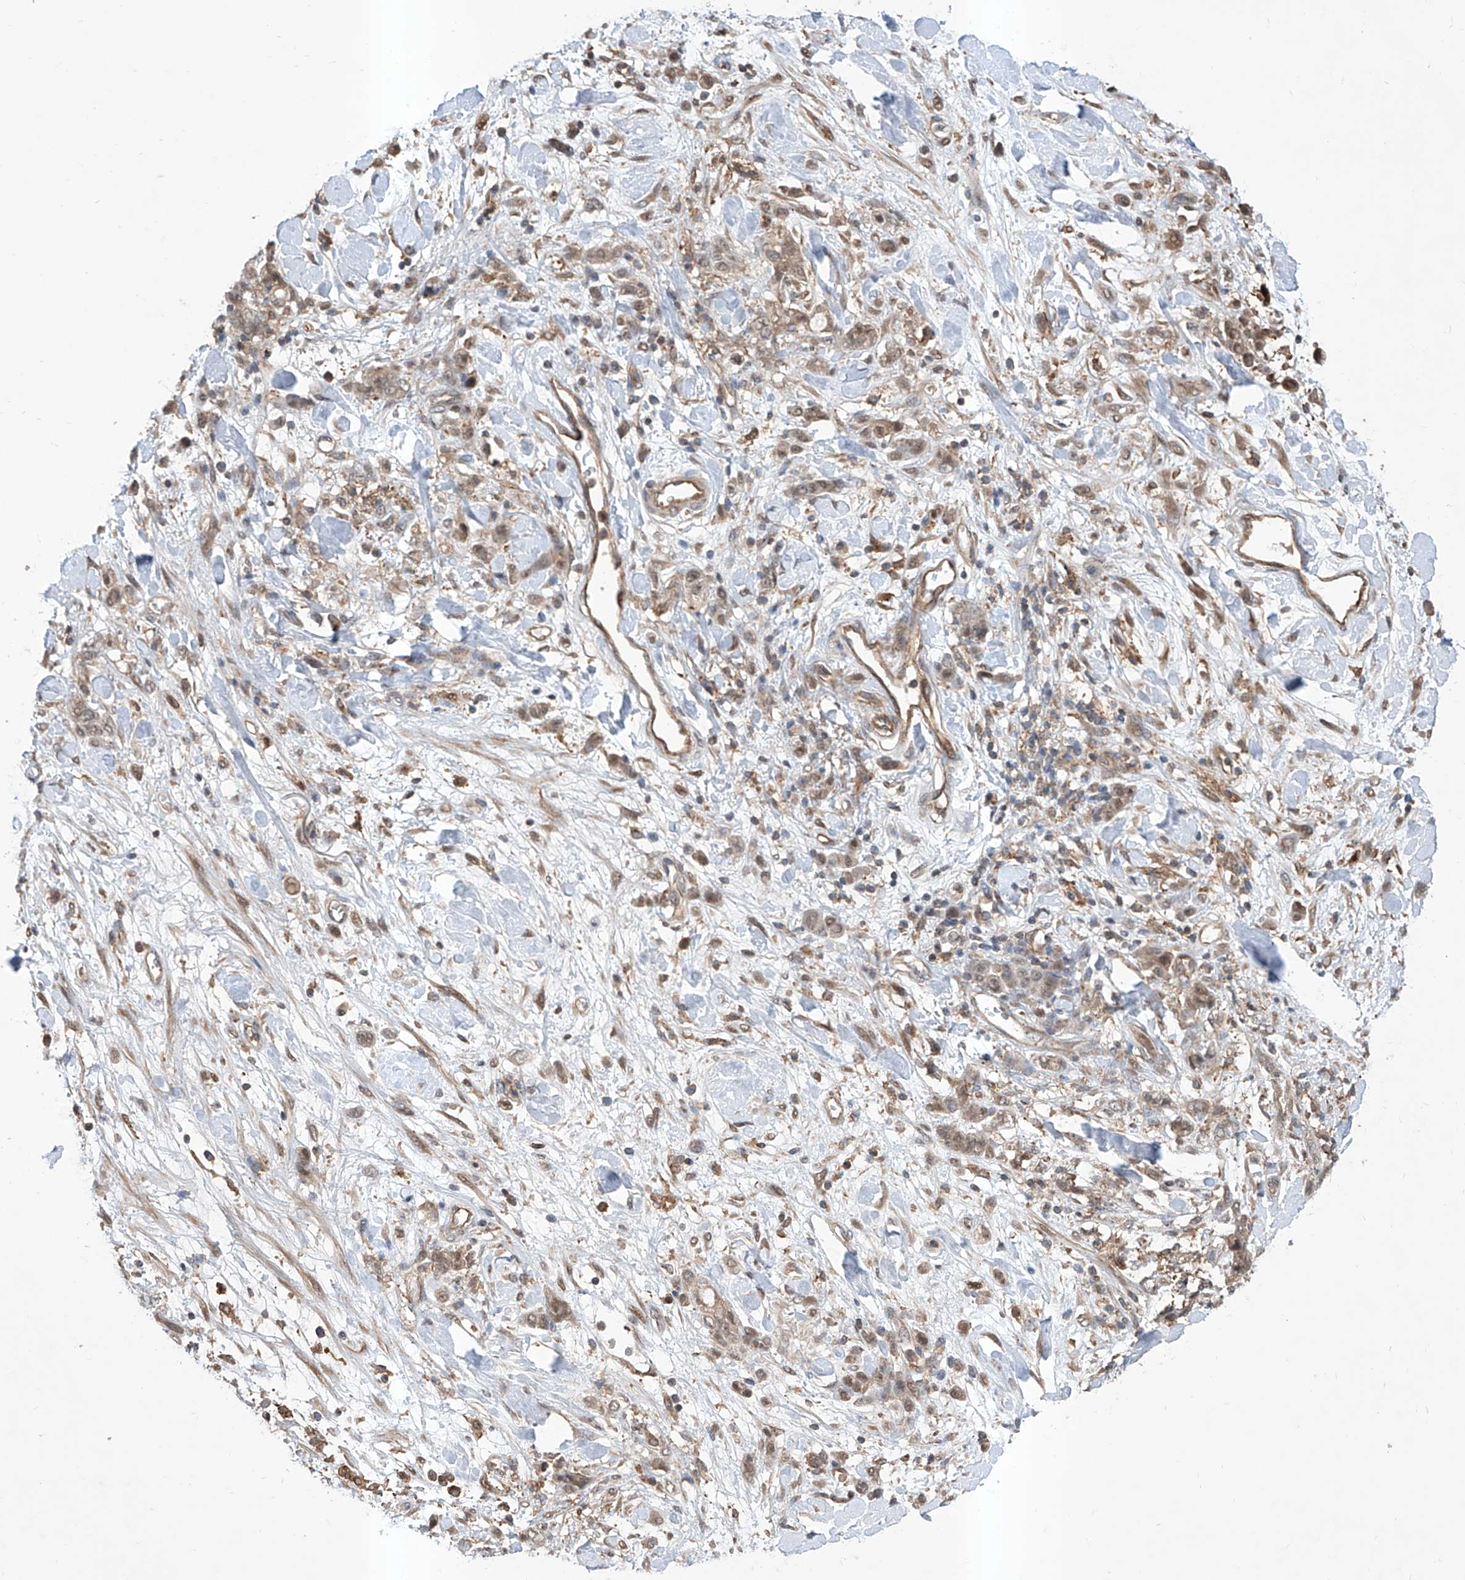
{"staining": {"intensity": "weak", "quantity": "25%-75%", "location": "cytoplasmic/membranous"}, "tissue": "stomach cancer", "cell_type": "Tumor cells", "image_type": "cancer", "snomed": [{"axis": "morphology", "description": "Normal tissue, NOS"}, {"axis": "morphology", "description": "Adenocarcinoma, NOS"}, {"axis": "topography", "description": "Stomach"}], "caption": "High-magnification brightfield microscopy of stomach cancer (adenocarcinoma) stained with DAB (brown) and counterstained with hematoxylin (blue). tumor cells exhibit weak cytoplasmic/membranous positivity is seen in approximately25%-75% of cells.", "gene": "HOXC8", "patient": {"sex": "male", "age": 82}}